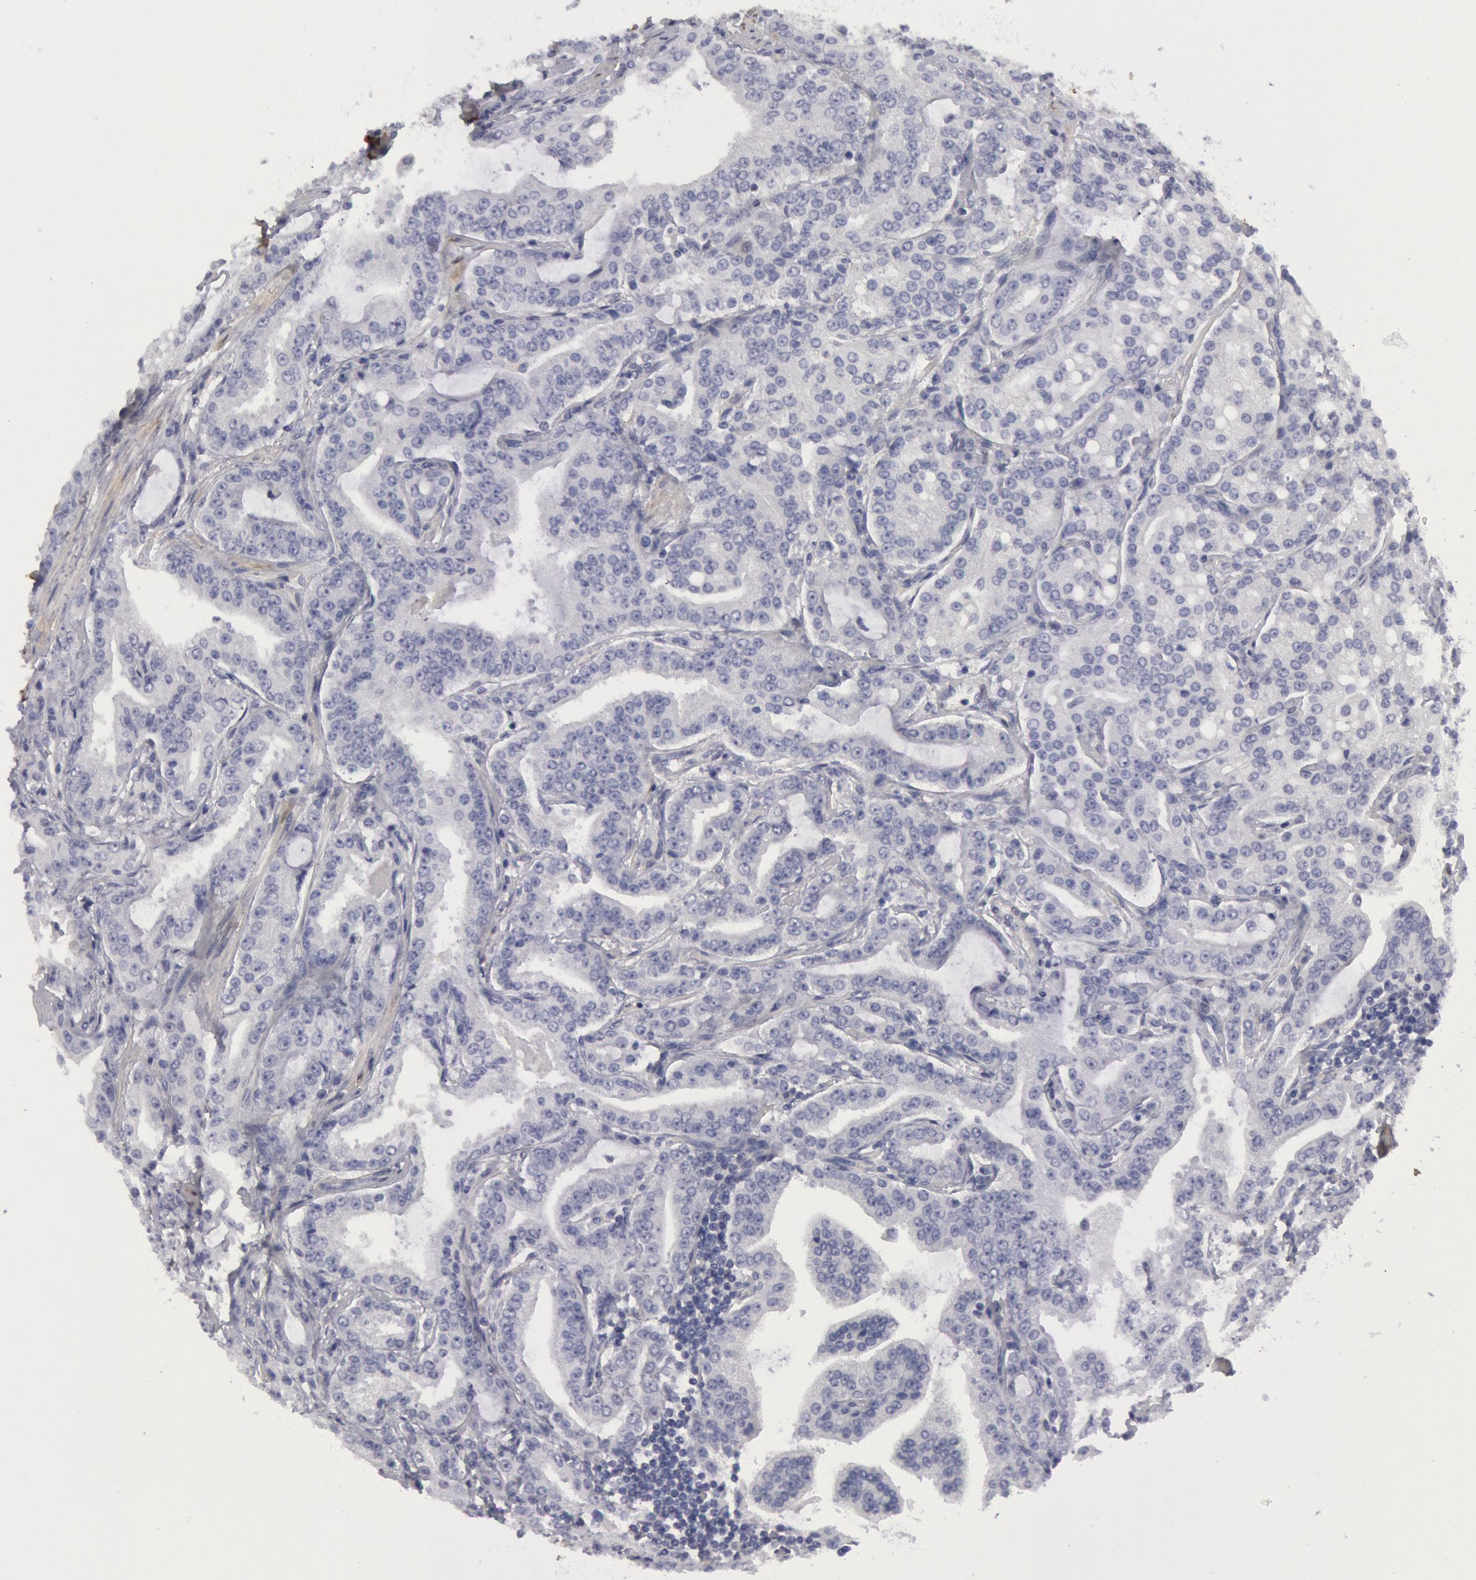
{"staining": {"intensity": "negative", "quantity": "none", "location": "none"}, "tissue": "prostate cancer", "cell_type": "Tumor cells", "image_type": "cancer", "snomed": [{"axis": "morphology", "description": "Adenocarcinoma, Medium grade"}, {"axis": "topography", "description": "Prostate"}], "caption": "Prostate adenocarcinoma (medium-grade) was stained to show a protein in brown. There is no significant positivity in tumor cells.", "gene": "FHL1", "patient": {"sex": "male", "age": 72}}